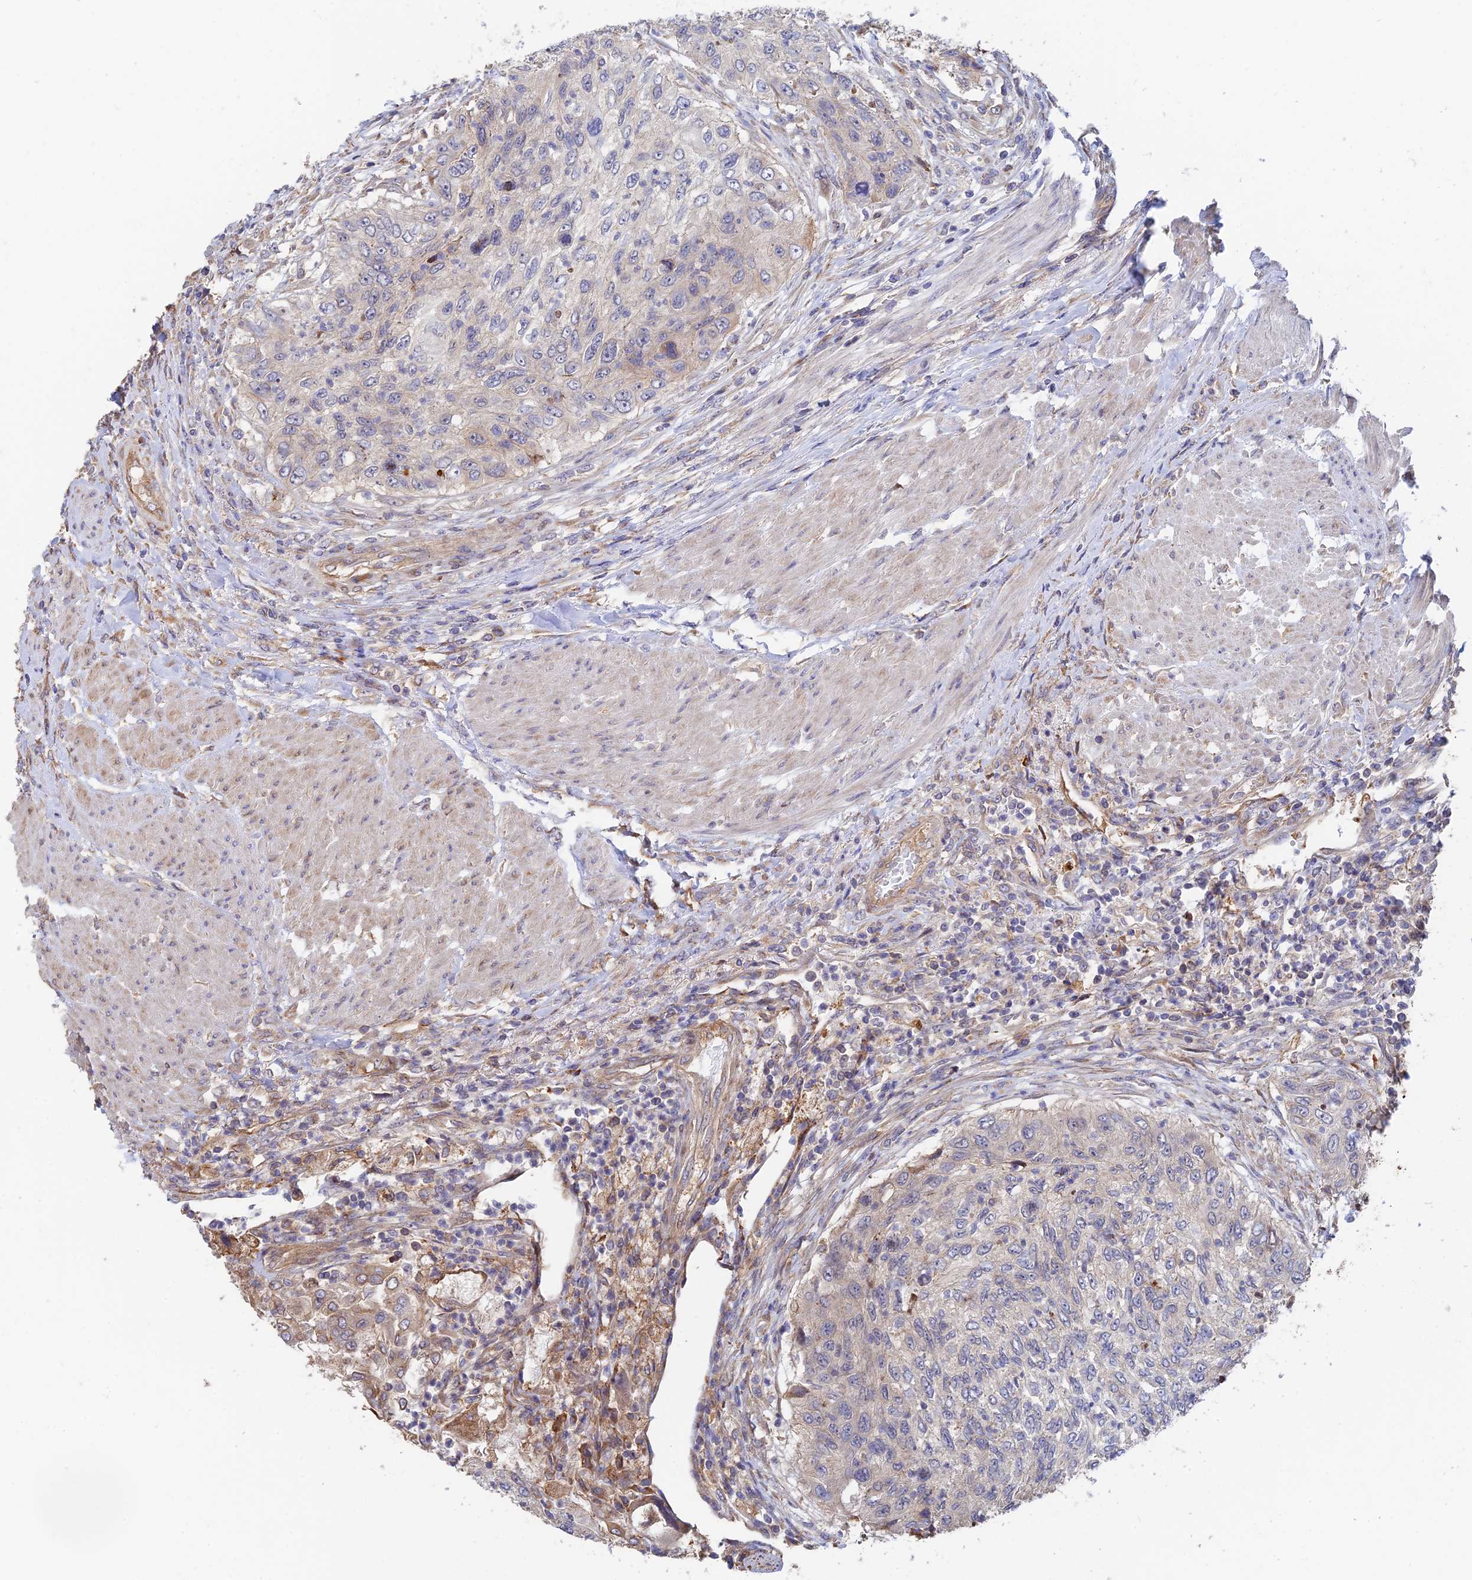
{"staining": {"intensity": "negative", "quantity": "none", "location": "none"}, "tissue": "urothelial cancer", "cell_type": "Tumor cells", "image_type": "cancer", "snomed": [{"axis": "morphology", "description": "Urothelial carcinoma, High grade"}, {"axis": "topography", "description": "Urinary bladder"}], "caption": "IHC of human urothelial cancer demonstrates no staining in tumor cells.", "gene": "WBP11", "patient": {"sex": "female", "age": 60}}